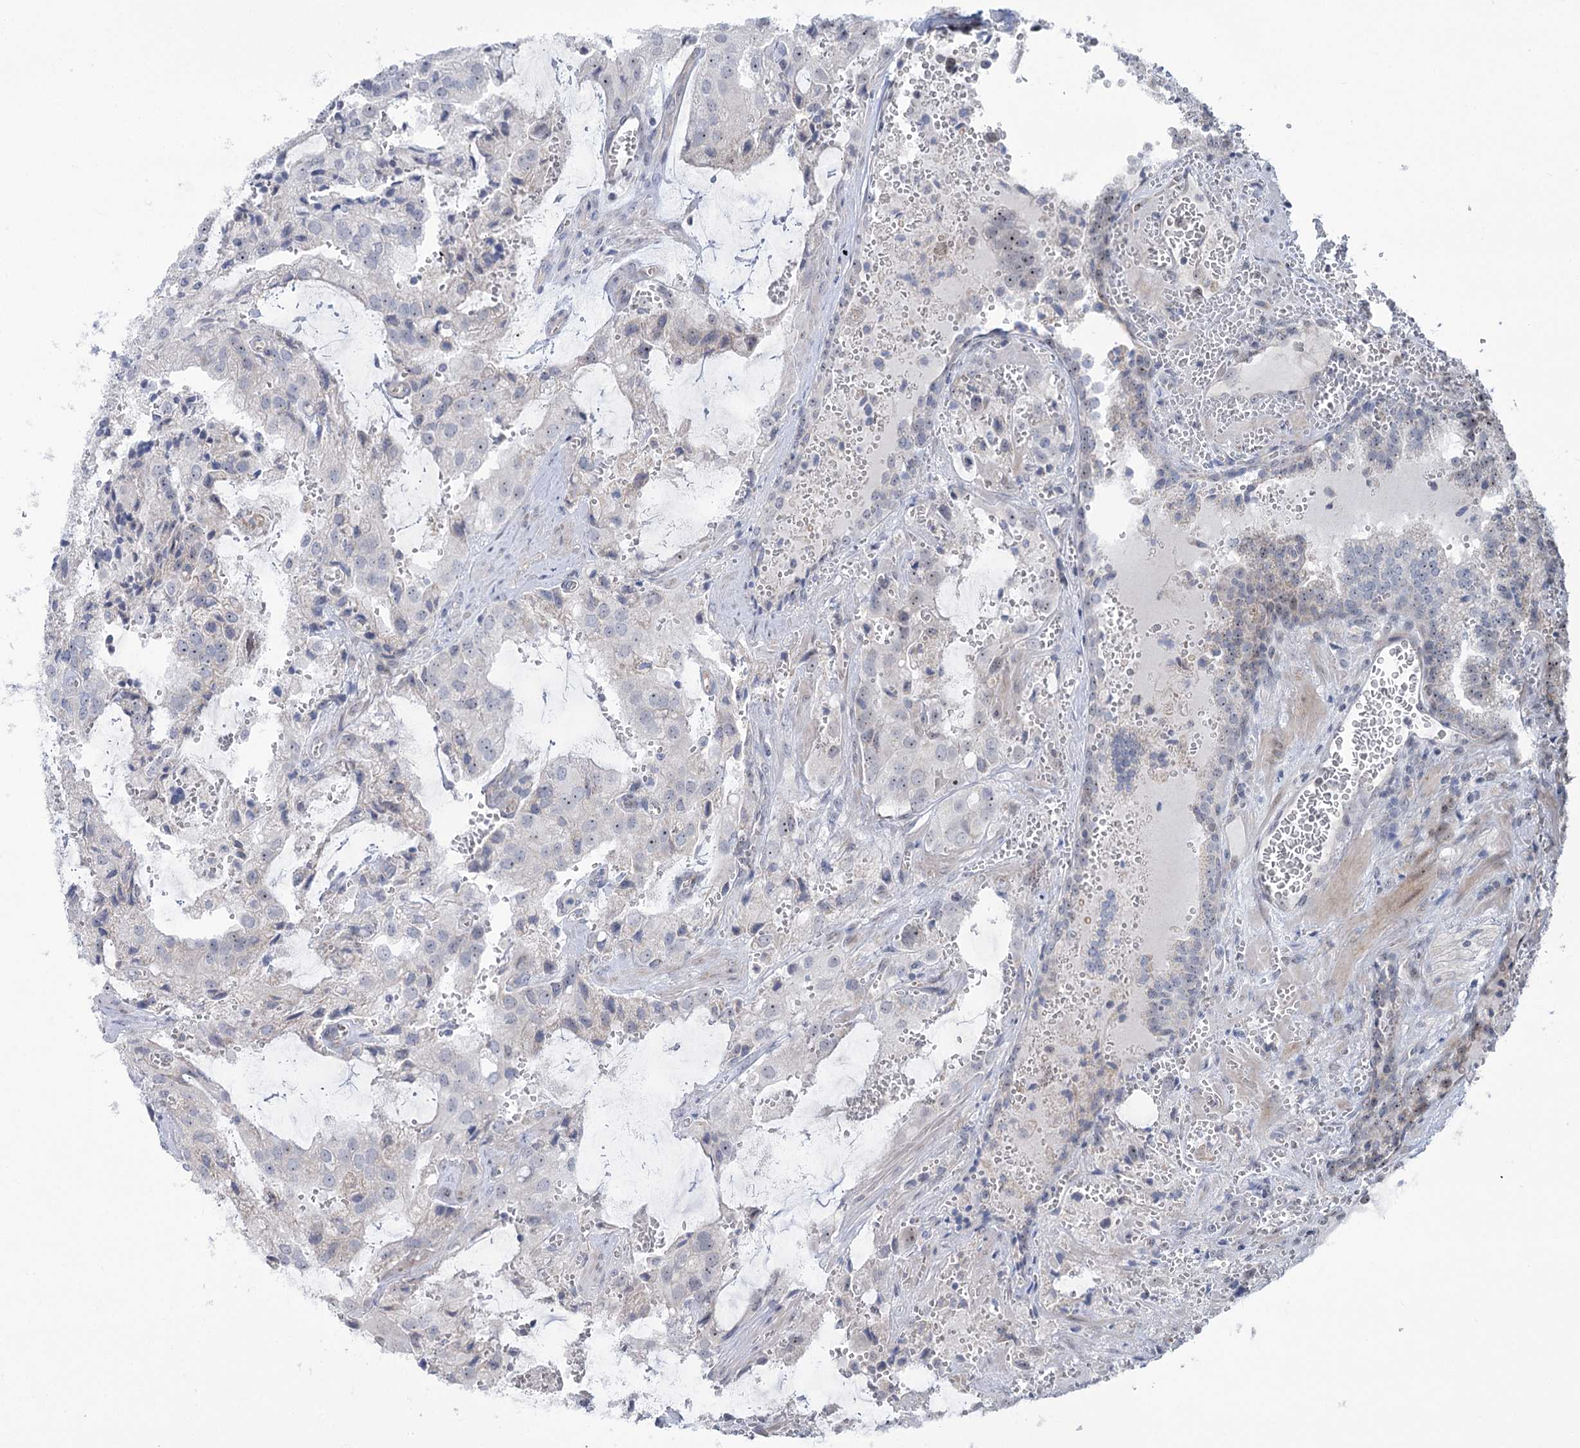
{"staining": {"intensity": "negative", "quantity": "none", "location": "none"}, "tissue": "prostate cancer", "cell_type": "Tumor cells", "image_type": "cancer", "snomed": [{"axis": "morphology", "description": "Adenocarcinoma, High grade"}, {"axis": "topography", "description": "Prostate"}], "caption": "Immunohistochemistry micrograph of neoplastic tissue: human prostate cancer (adenocarcinoma (high-grade)) stained with DAB displays no significant protein staining in tumor cells.", "gene": "STEEP1", "patient": {"sex": "male", "age": 68}}